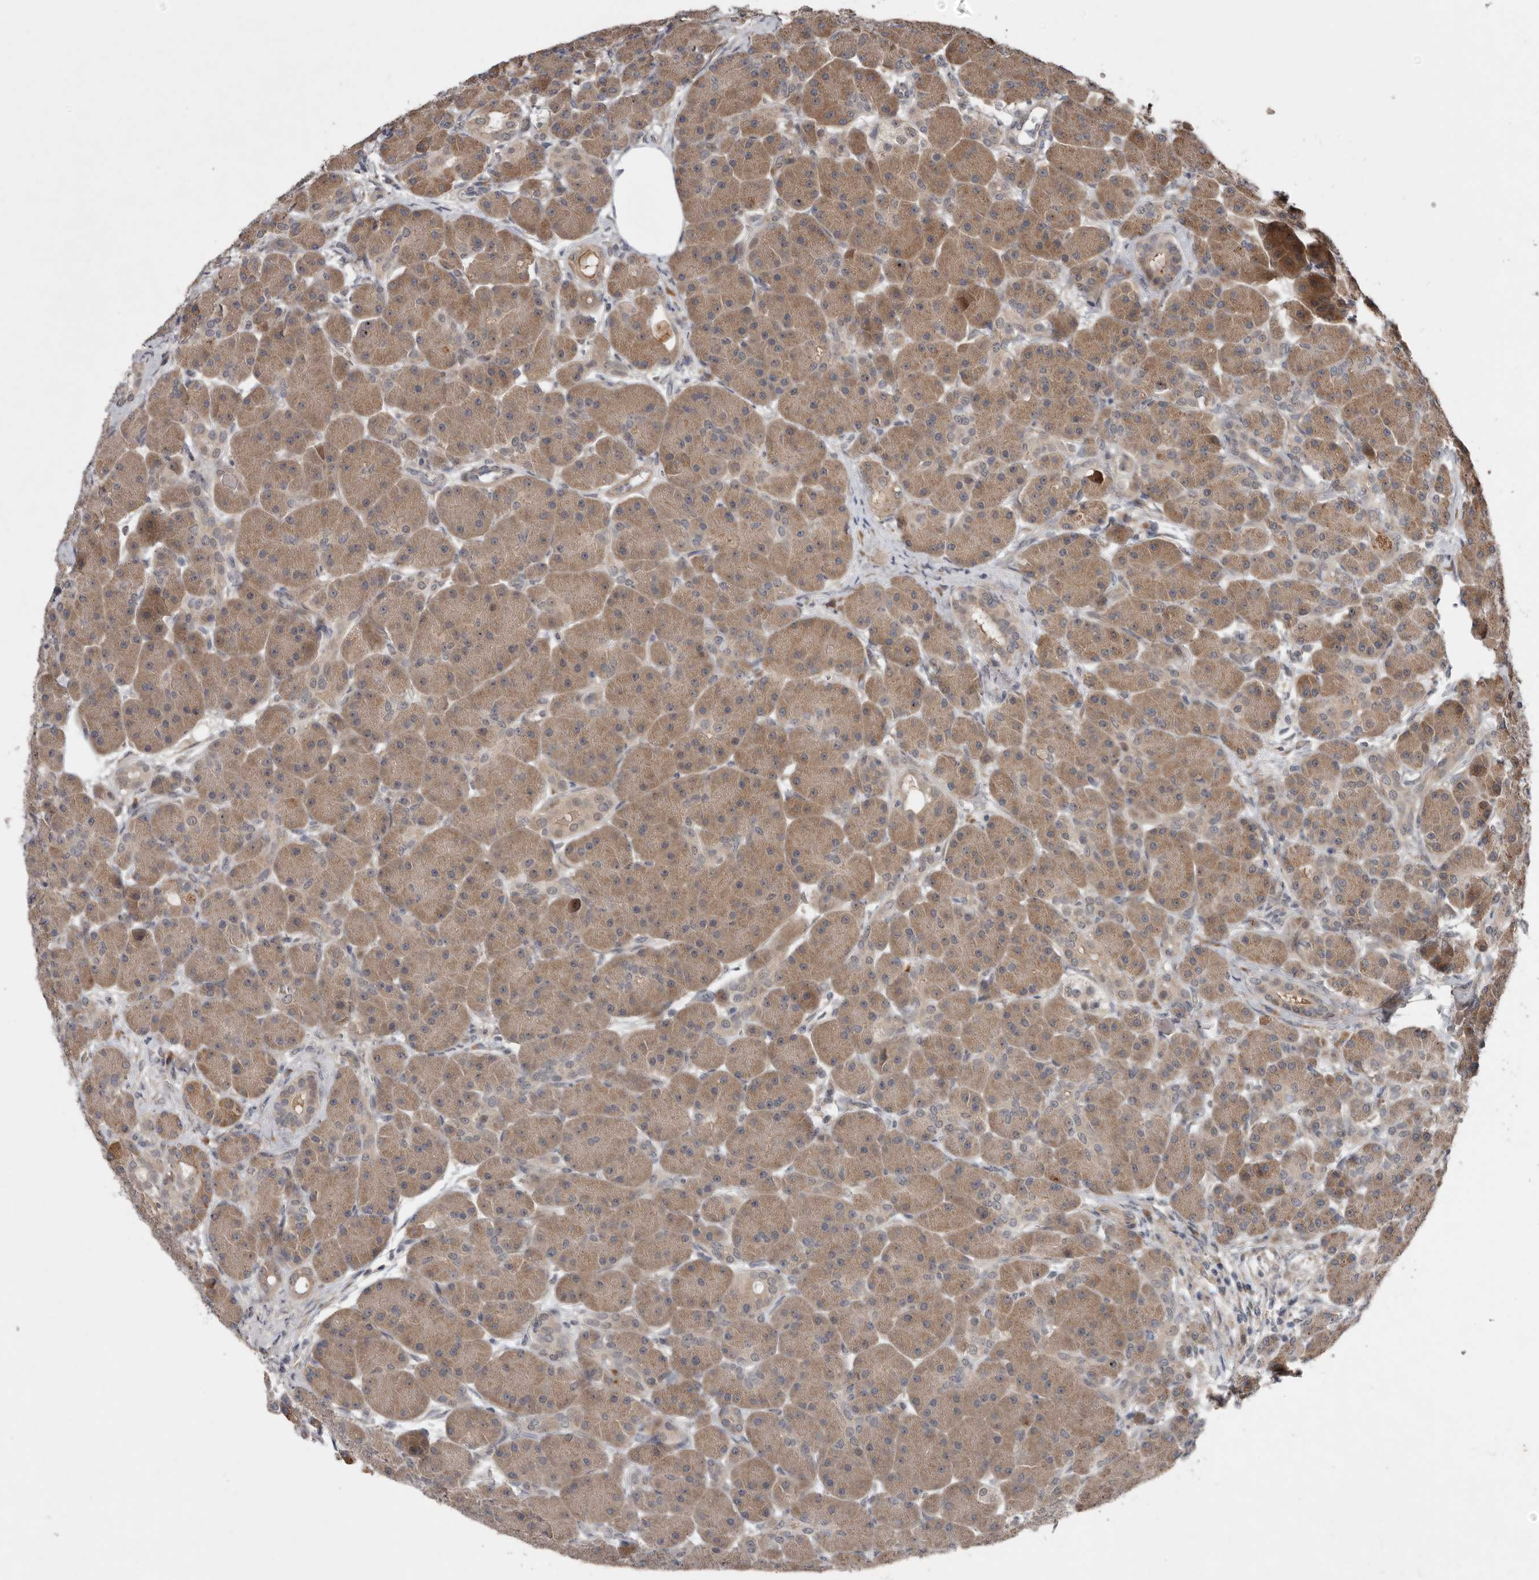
{"staining": {"intensity": "moderate", "quantity": ">75%", "location": "cytoplasmic/membranous"}, "tissue": "pancreas", "cell_type": "Exocrine glandular cells", "image_type": "normal", "snomed": [{"axis": "morphology", "description": "Normal tissue, NOS"}, {"axis": "topography", "description": "Pancreas"}], "caption": "IHC histopathology image of normal pancreas stained for a protein (brown), which demonstrates medium levels of moderate cytoplasmic/membranous positivity in approximately >75% of exocrine glandular cells.", "gene": "CHML", "patient": {"sex": "male", "age": 63}}